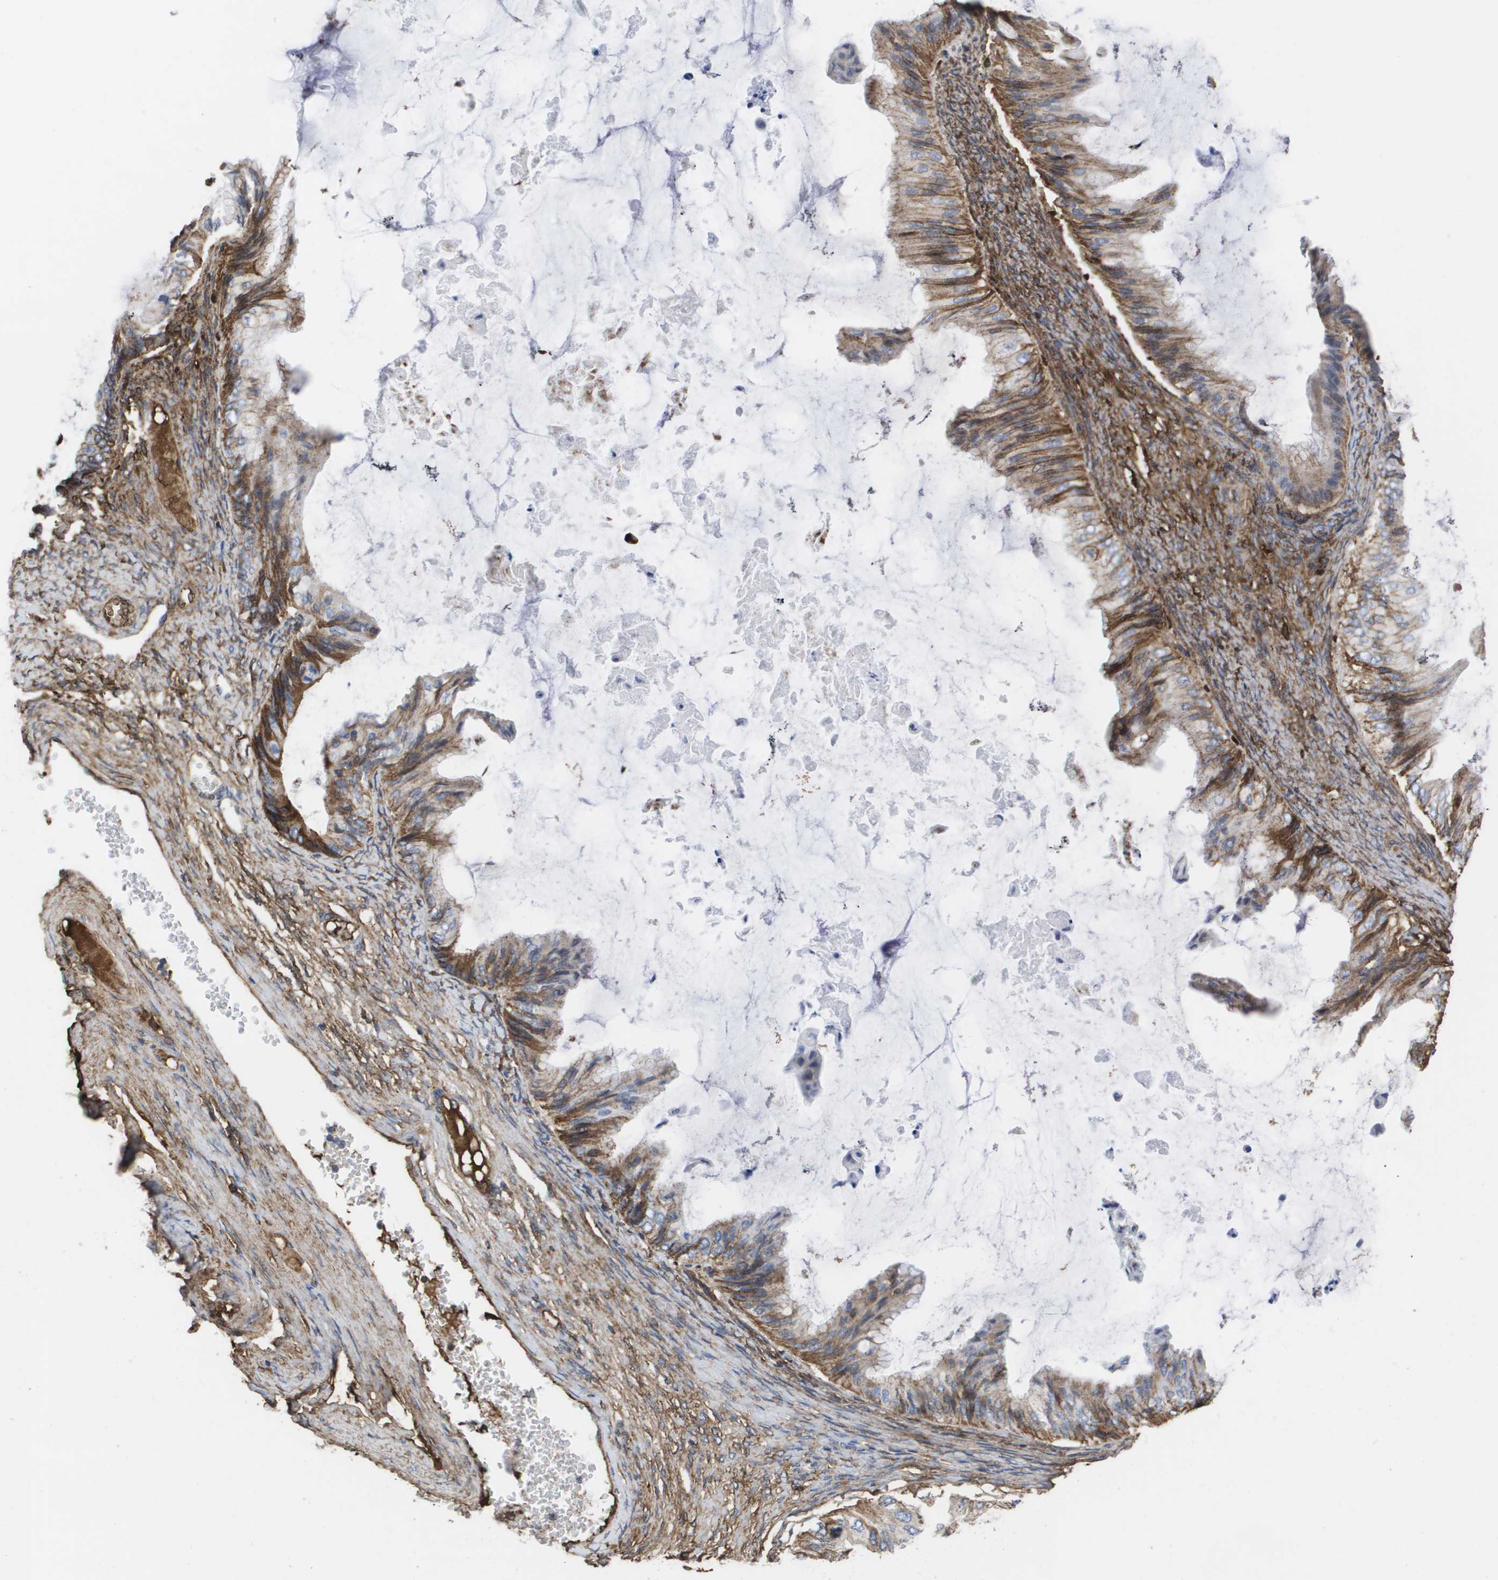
{"staining": {"intensity": "moderate", "quantity": ">75%", "location": "cytoplasmic/membranous"}, "tissue": "ovarian cancer", "cell_type": "Tumor cells", "image_type": "cancer", "snomed": [{"axis": "morphology", "description": "Cystadenocarcinoma, mucinous, NOS"}, {"axis": "topography", "description": "Ovary"}], "caption": "This is a histology image of immunohistochemistry staining of ovarian mucinous cystadenocarcinoma, which shows moderate expression in the cytoplasmic/membranous of tumor cells.", "gene": "SERPINC1", "patient": {"sex": "female", "age": 61}}